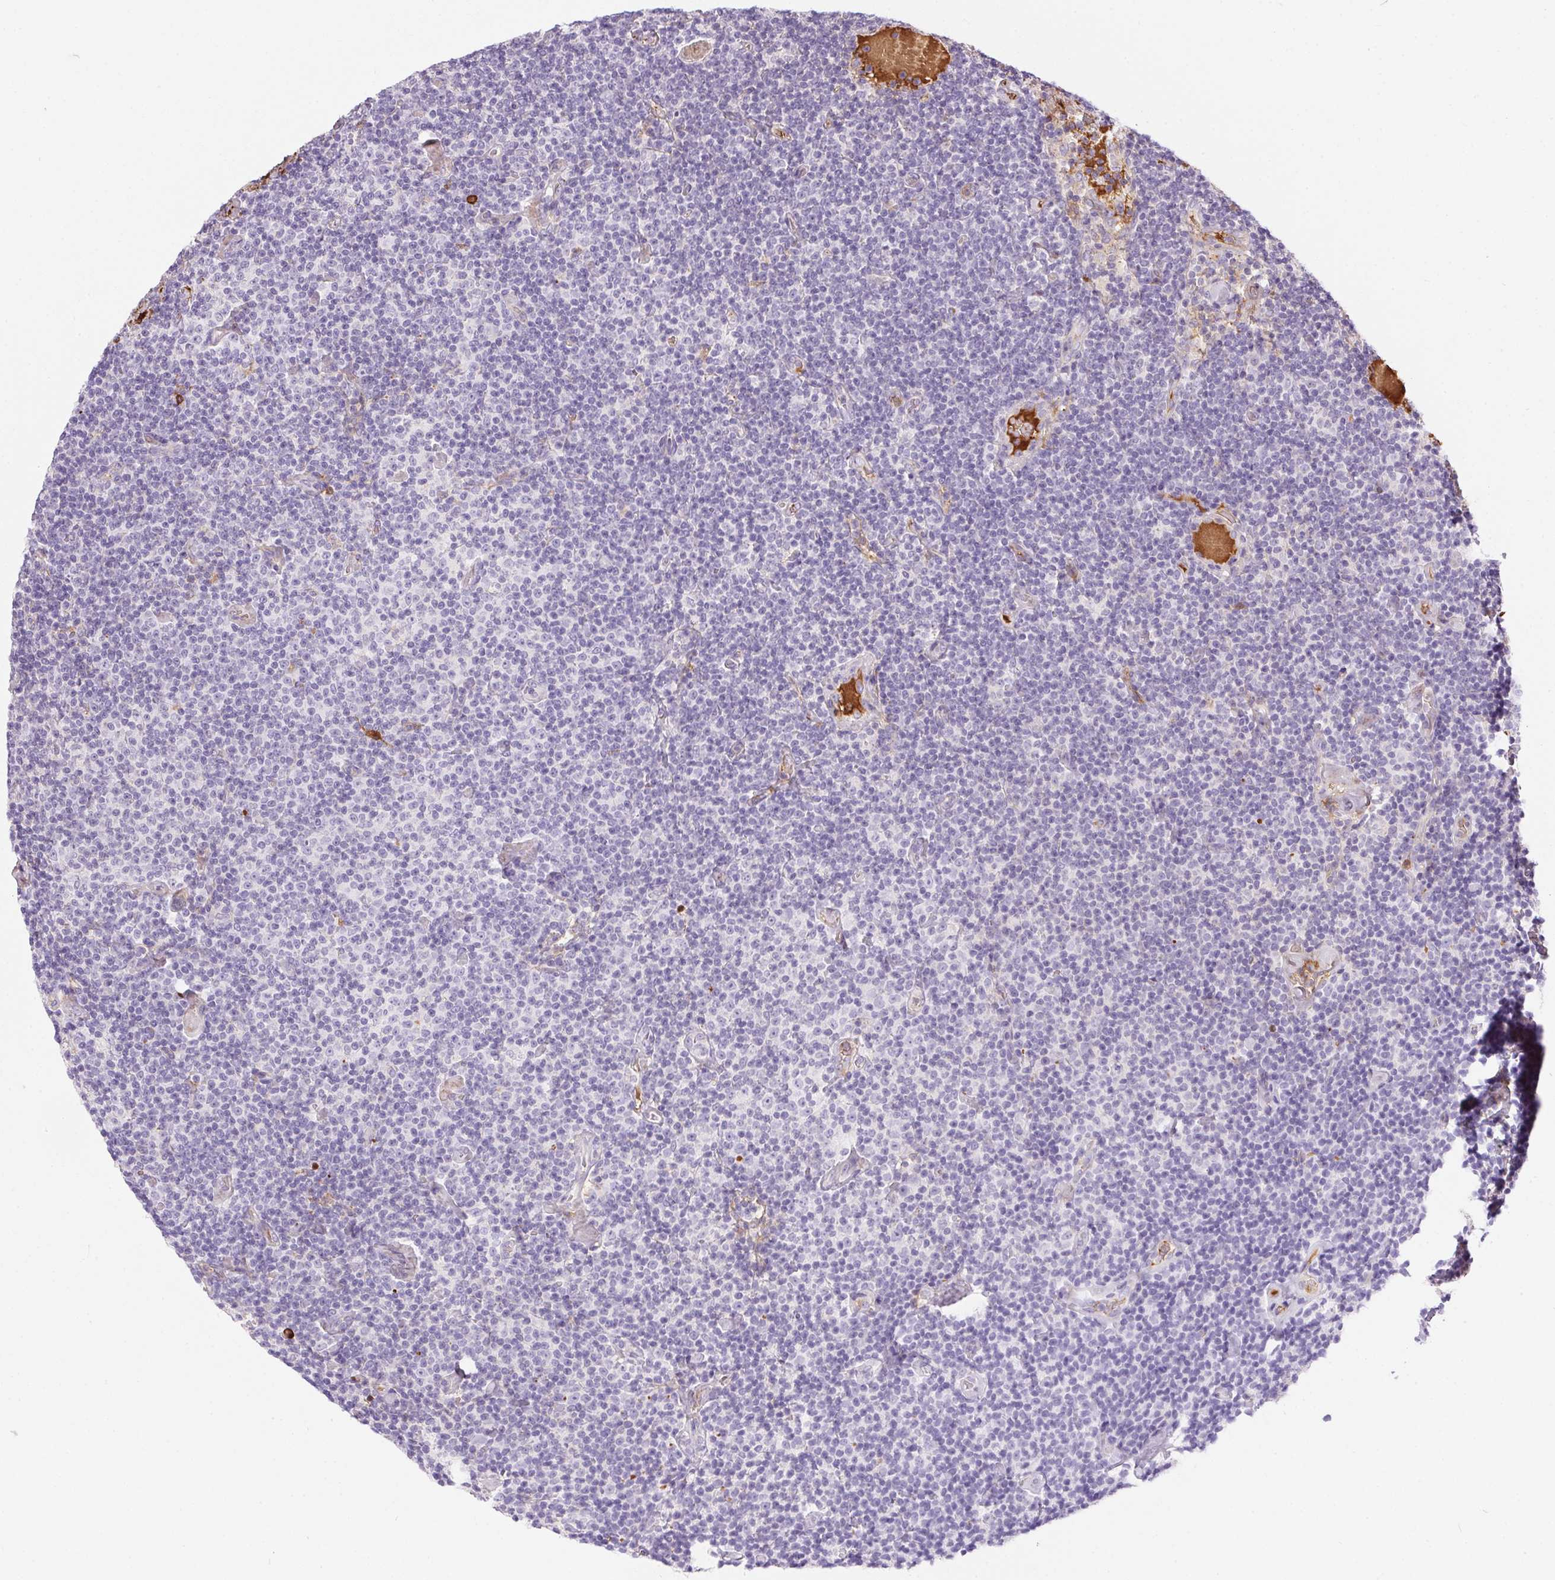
{"staining": {"intensity": "negative", "quantity": "none", "location": "none"}, "tissue": "lymphoma", "cell_type": "Tumor cells", "image_type": "cancer", "snomed": [{"axis": "morphology", "description": "Malignant lymphoma, non-Hodgkin's type, Low grade"}, {"axis": "topography", "description": "Lymph node"}], "caption": "Low-grade malignant lymphoma, non-Hodgkin's type was stained to show a protein in brown. There is no significant positivity in tumor cells.", "gene": "ORM1", "patient": {"sex": "male", "age": 81}}